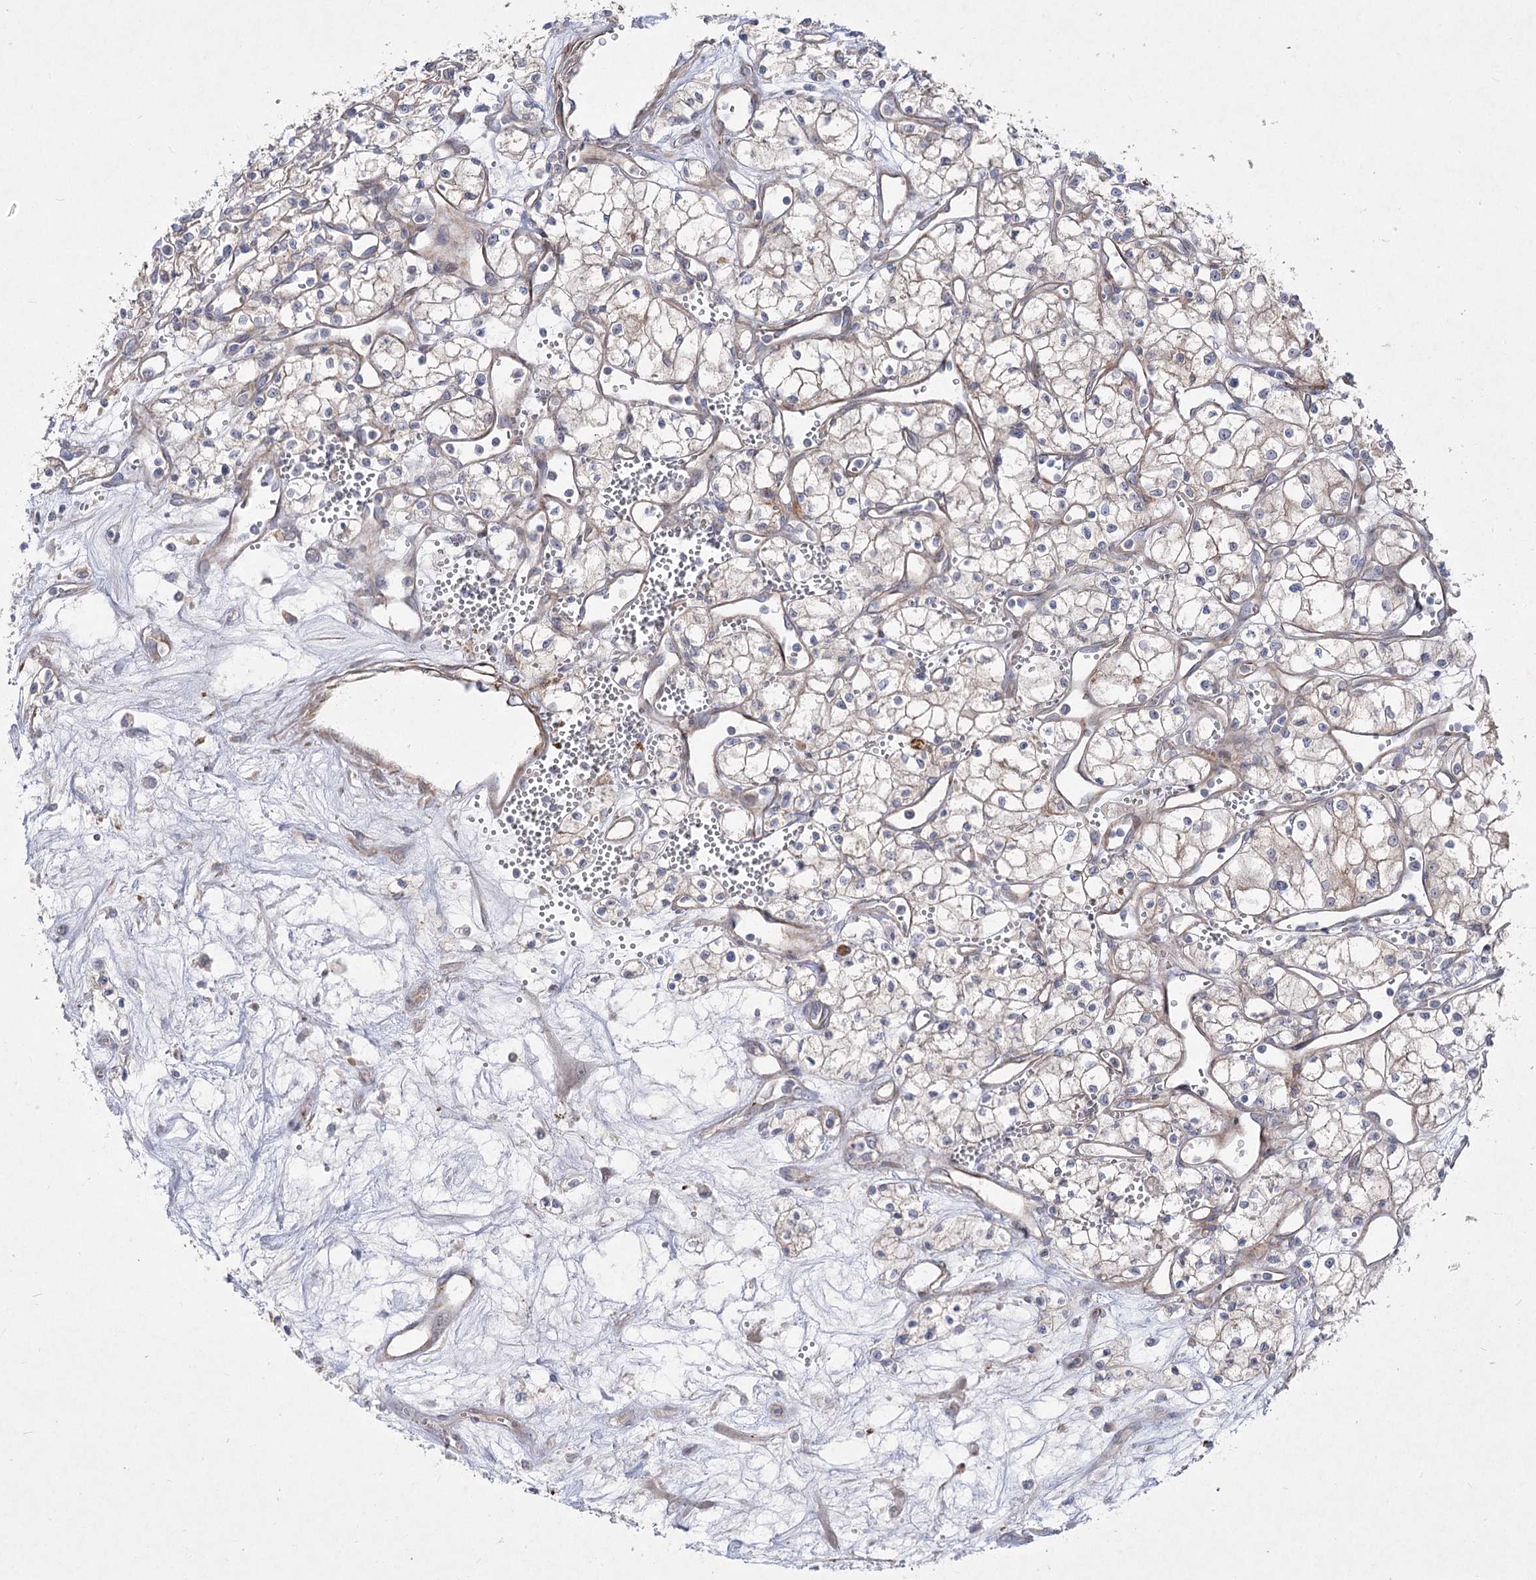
{"staining": {"intensity": "weak", "quantity": ">75%", "location": "cytoplasmic/membranous"}, "tissue": "renal cancer", "cell_type": "Tumor cells", "image_type": "cancer", "snomed": [{"axis": "morphology", "description": "Adenocarcinoma, NOS"}, {"axis": "topography", "description": "Kidney"}], "caption": "Renal adenocarcinoma stained for a protein (brown) shows weak cytoplasmic/membranous positive expression in approximately >75% of tumor cells.", "gene": "SH3BP5L", "patient": {"sex": "male", "age": 59}}